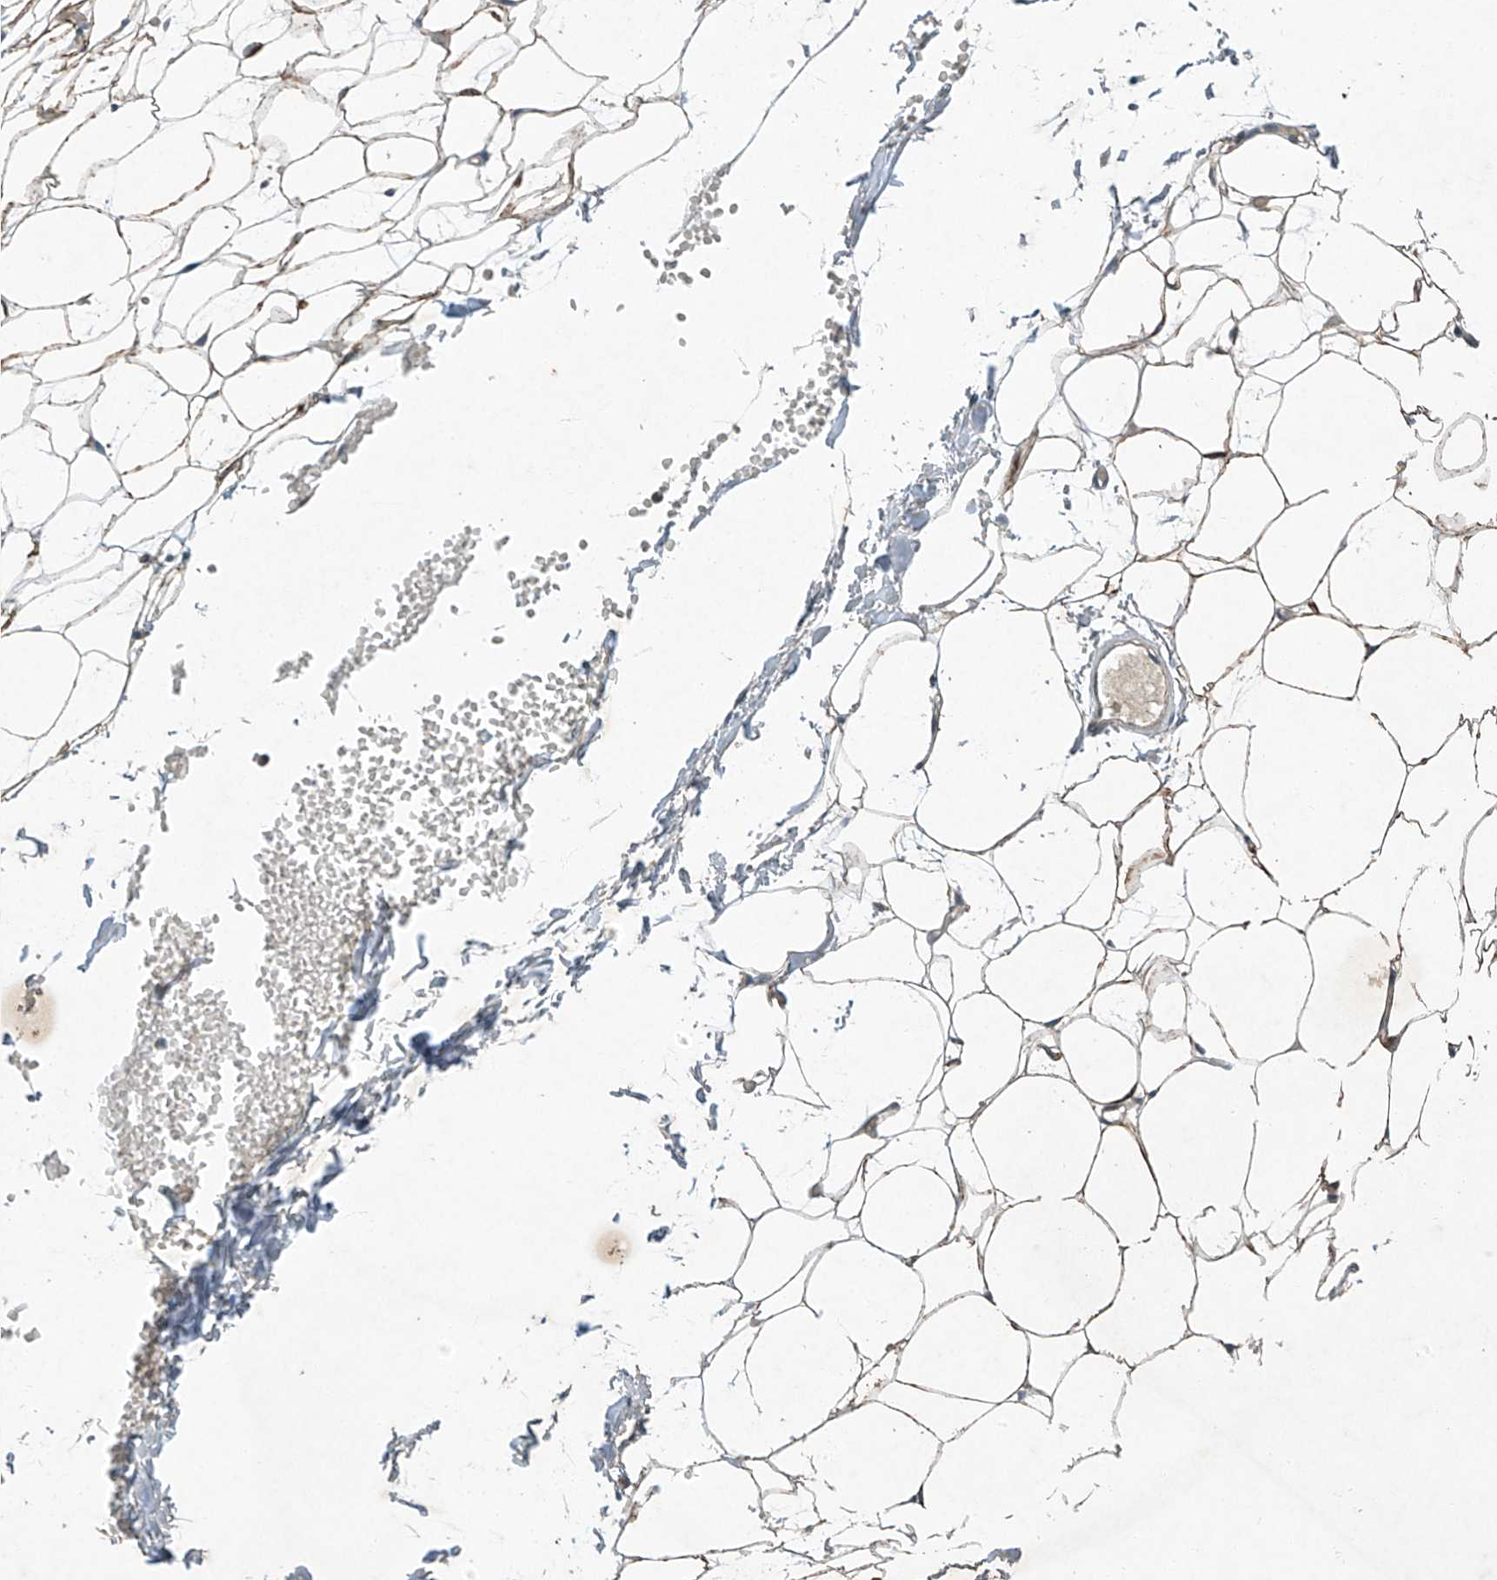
{"staining": {"intensity": "moderate", "quantity": ">75%", "location": "cytoplasmic/membranous"}, "tissue": "adipose tissue", "cell_type": "Adipocytes", "image_type": "normal", "snomed": [{"axis": "morphology", "description": "Normal tissue, NOS"}, {"axis": "topography", "description": "Breast"}], "caption": "Adipocytes display medium levels of moderate cytoplasmic/membranous expression in approximately >75% of cells in unremarkable human adipose tissue. (DAB IHC with brightfield microscopy, high magnification).", "gene": "TAF8", "patient": {"sex": "female", "age": 23}}